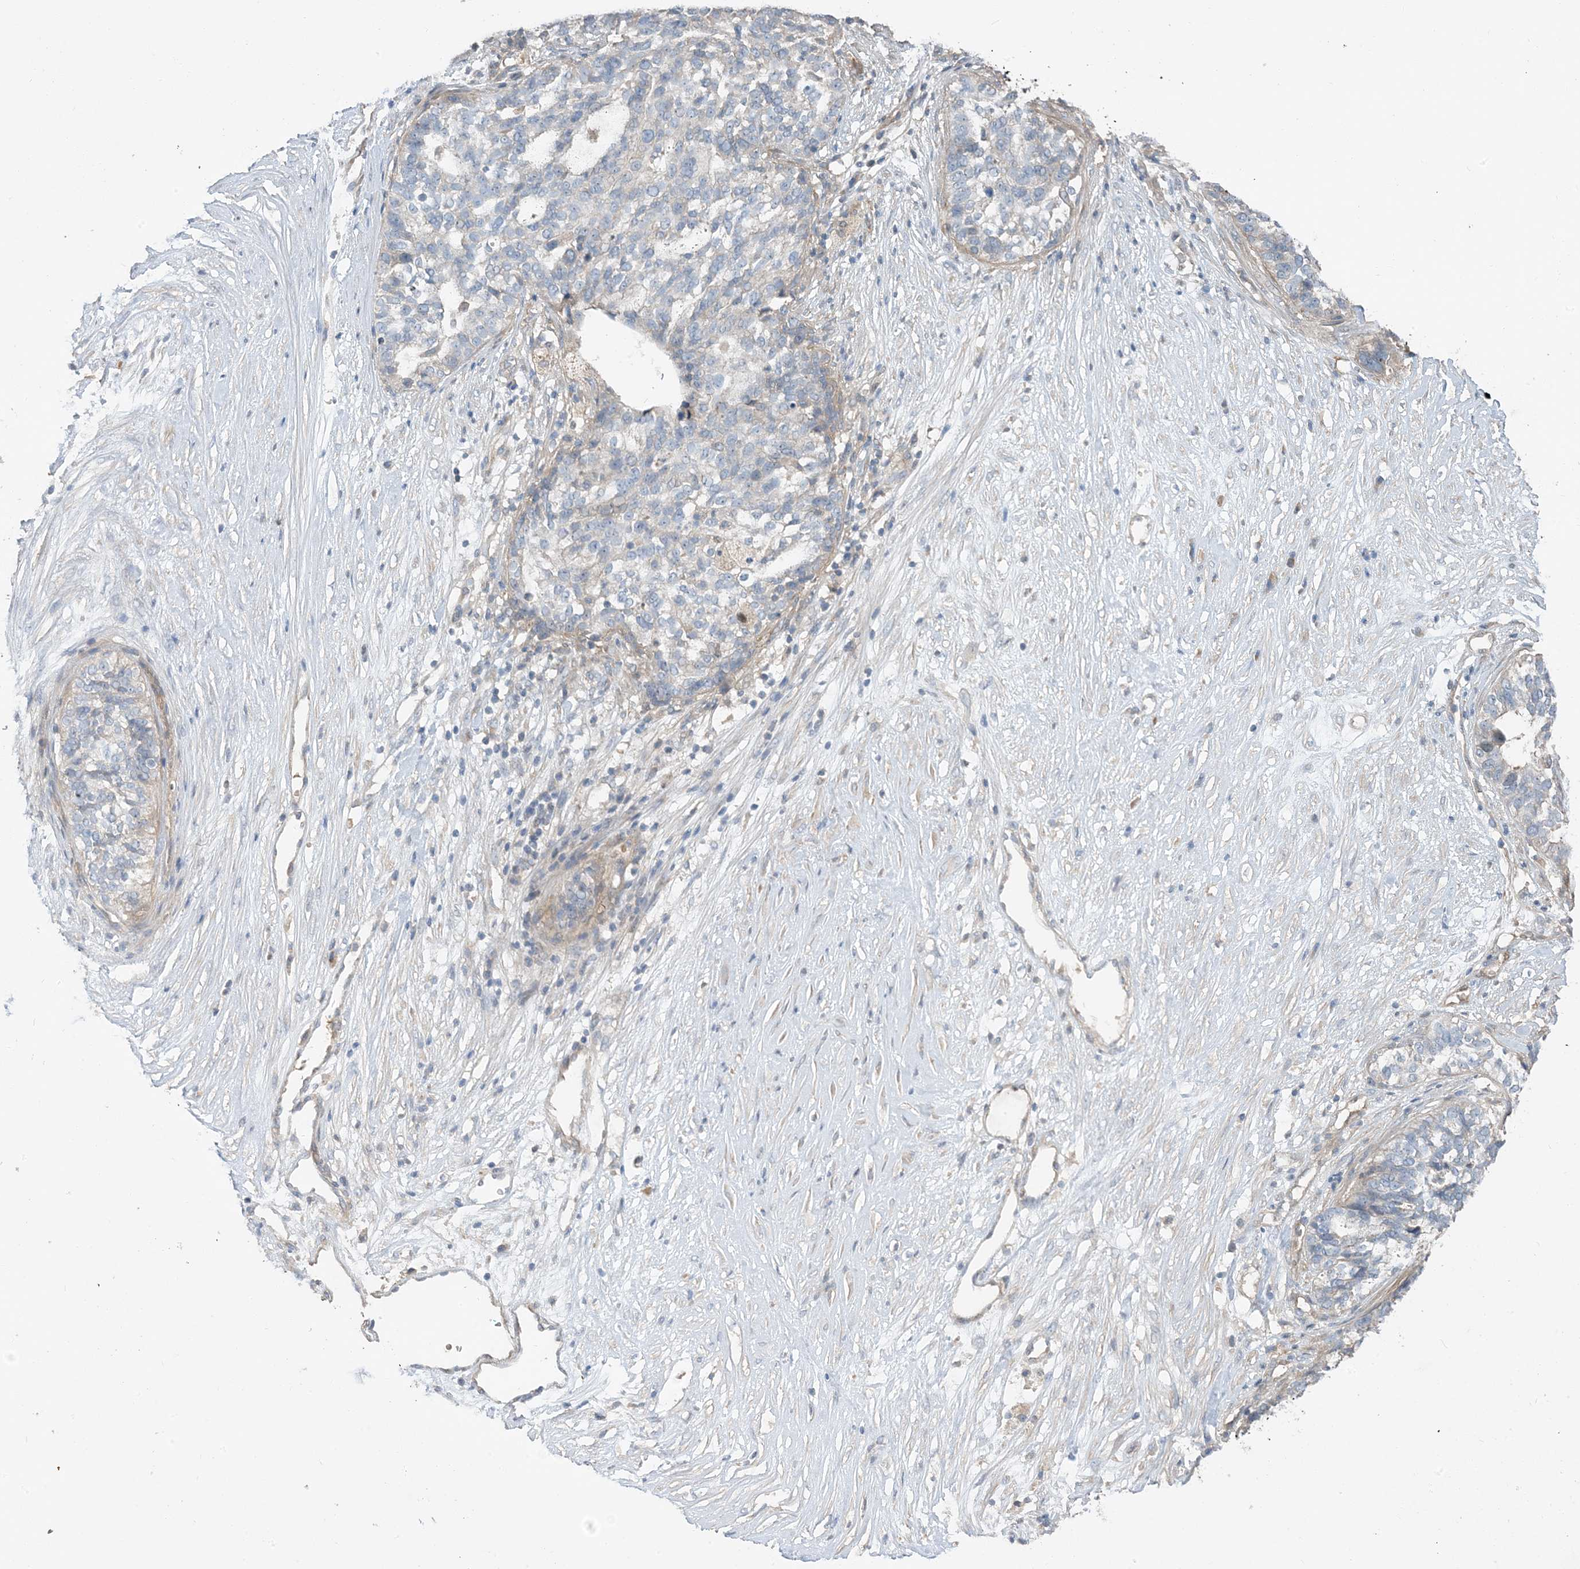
{"staining": {"intensity": "negative", "quantity": "none", "location": "none"}, "tissue": "ovarian cancer", "cell_type": "Tumor cells", "image_type": "cancer", "snomed": [{"axis": "morphology", "description": "Cystadenocarcinoma, serous, NOS"}, {"axis": "topography", "description": "Ovary"}], "caption": "Micrograph shows no protein expression in tumor cells of ovarian cancer tissue. (DAB IHC visualized using brightfield microscopy, high magnification).", "gene": "USP53", "patient": {"sex": "female", "age": 59}}